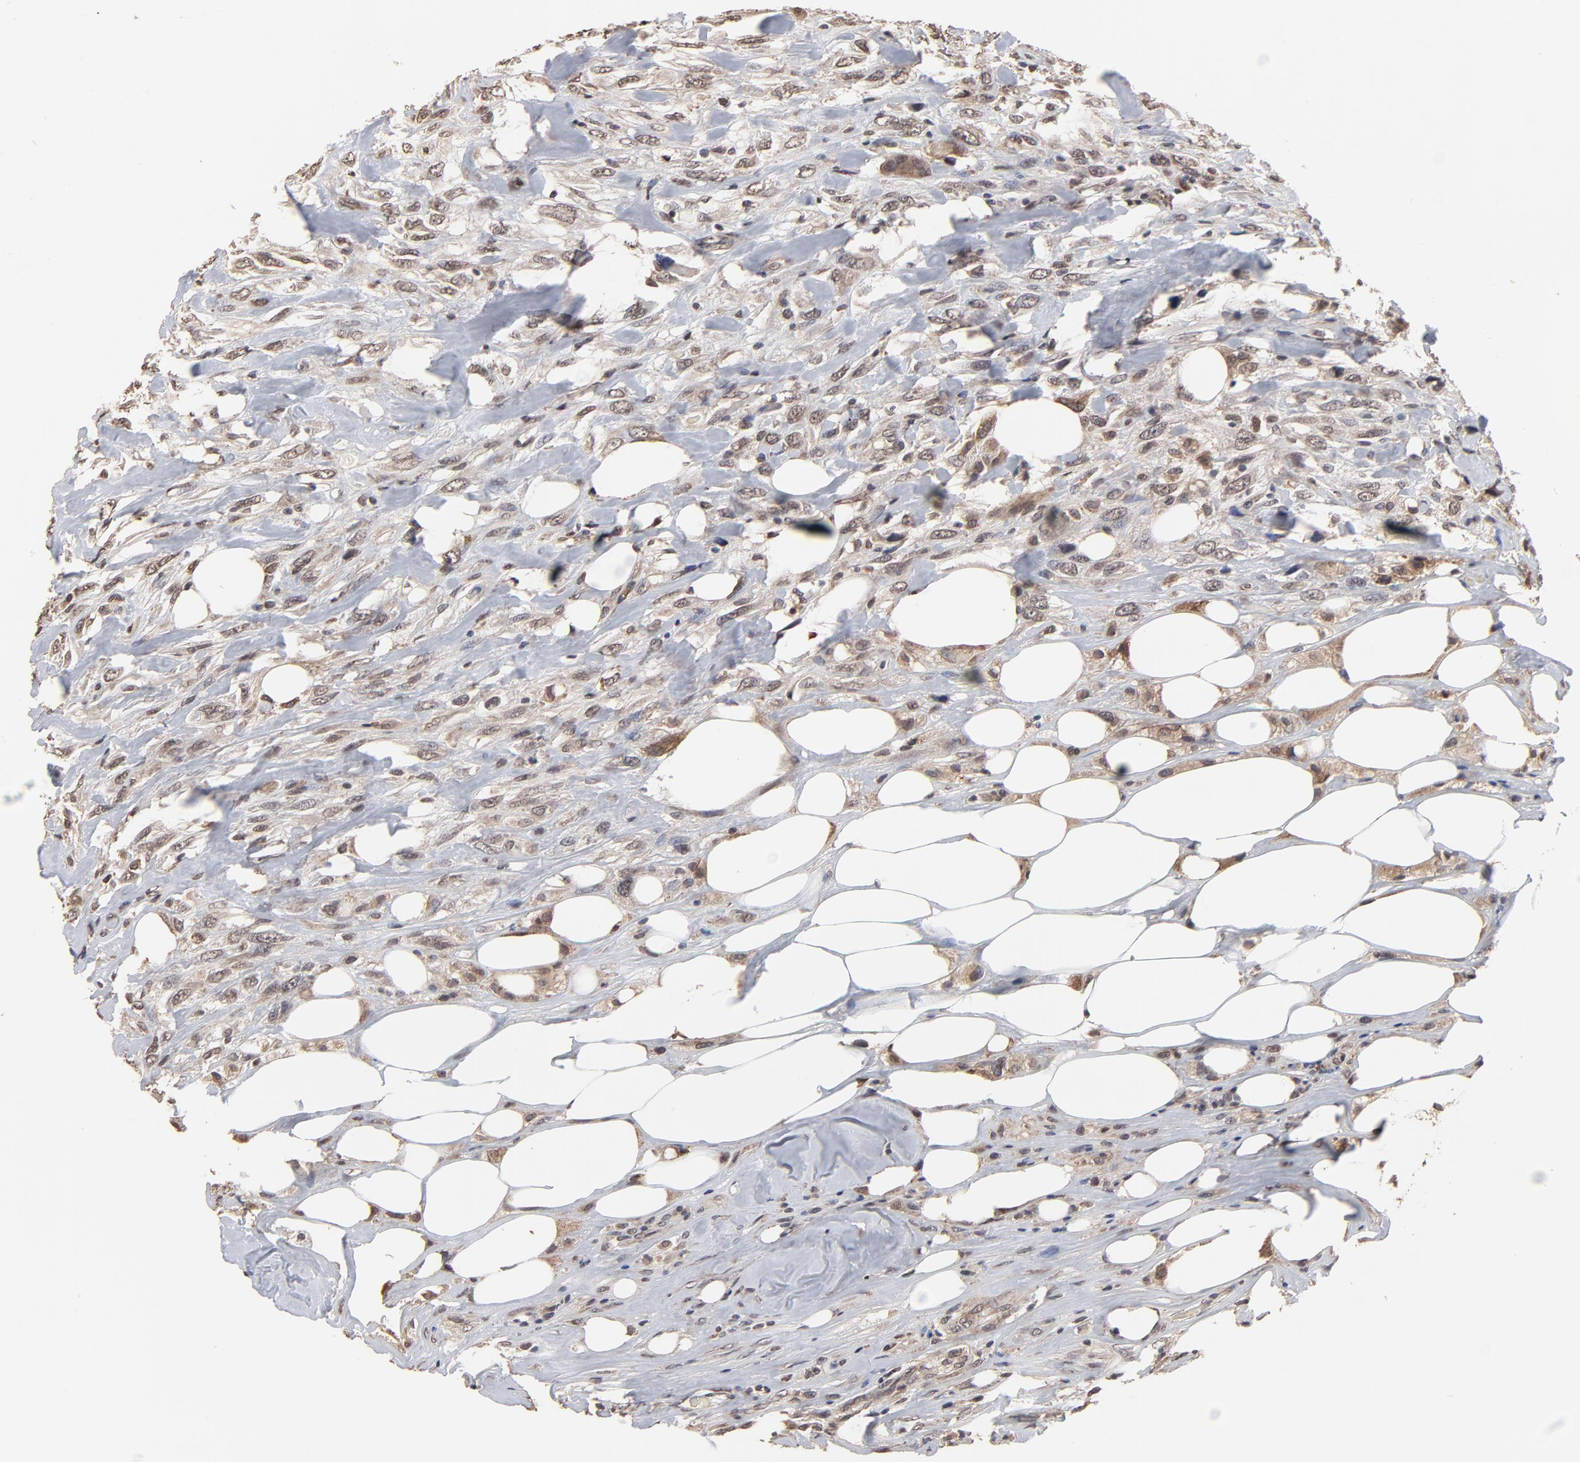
{"staining": {"intensity": "moderate", "quantity": ">75%", "location": "cytoplasmic/membranous"}, "tissue": "breast cancer", "cell_type": "Tumor cells", "image_type": "cancer", "snomed": [{"axis": "morphology", "description": "Neoplasm, malignant, NOS"}, {"axis": "topography", "description": "Breast"}], "caption": "DAB immunohistochemical staining of neoplasm (malignant) (breast) shows moderate cytoplasmic/membranous protein expression in about >75% of tumor cells.", "gene": "CHM", "patient": {"sex": "female", "age": 50}}